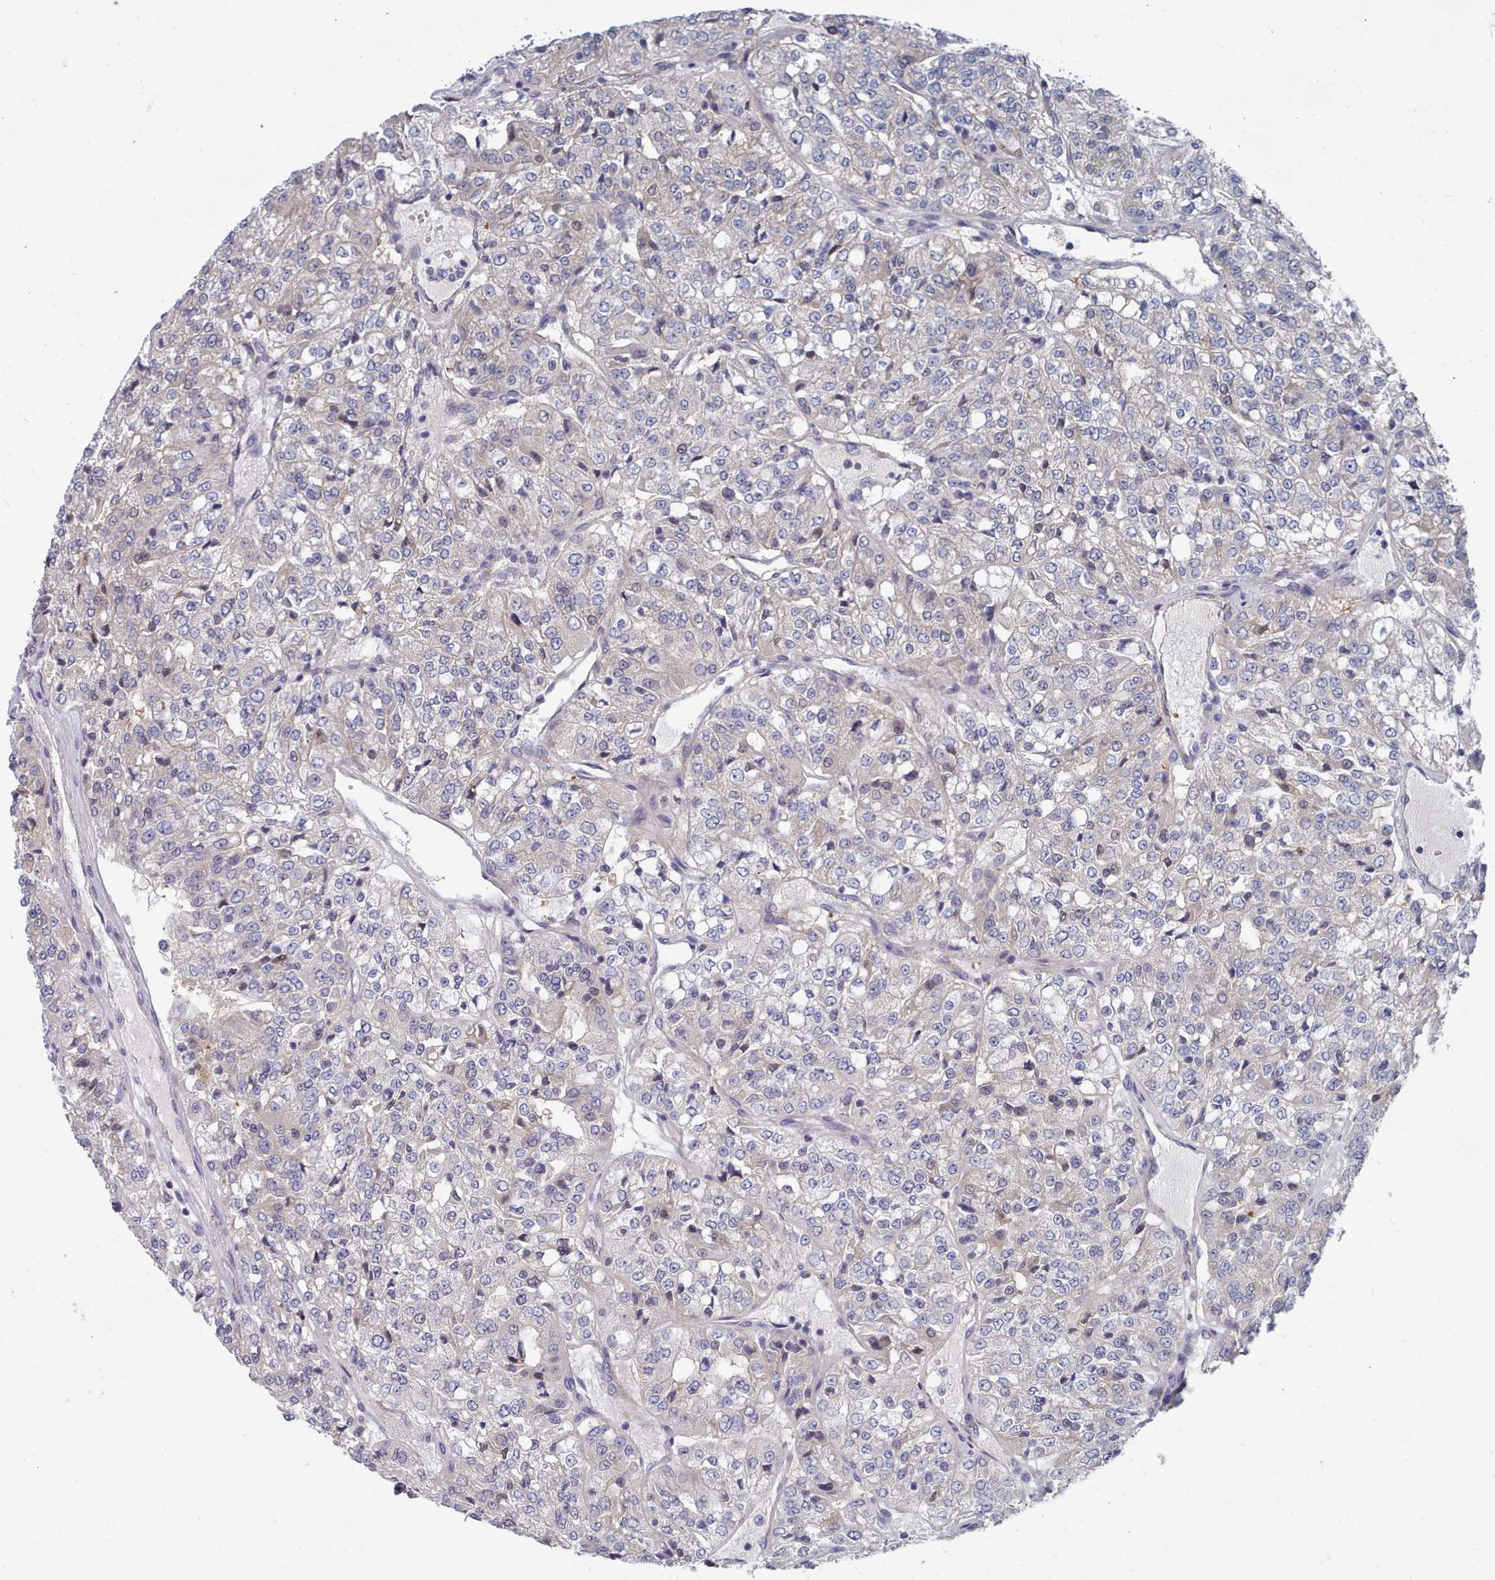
{"staining": {"intensity": "weak", "quantity": ">75%", "location": "cytoplasmic/membranous,nuclear"}, "tissue": "renal cancer", "cell_type": "Tumor cells", "image_type": "cancer", "snomed": [{"axis": "morphology", "description": "Adenocarcinoma, NOS"}, {"axis": "topography", "description": "Kidney"}], "caption": "Immunohistochemistry (IHC) micrograph of human renal adenocarcinoma stained for a protein (brown), which shows low levels of weak cytoplasmic/membranous and nuclear staining in about >75% of tumor cells.", "gene": "PDE4C", "patient": {"sex": "female", "age": 63}}